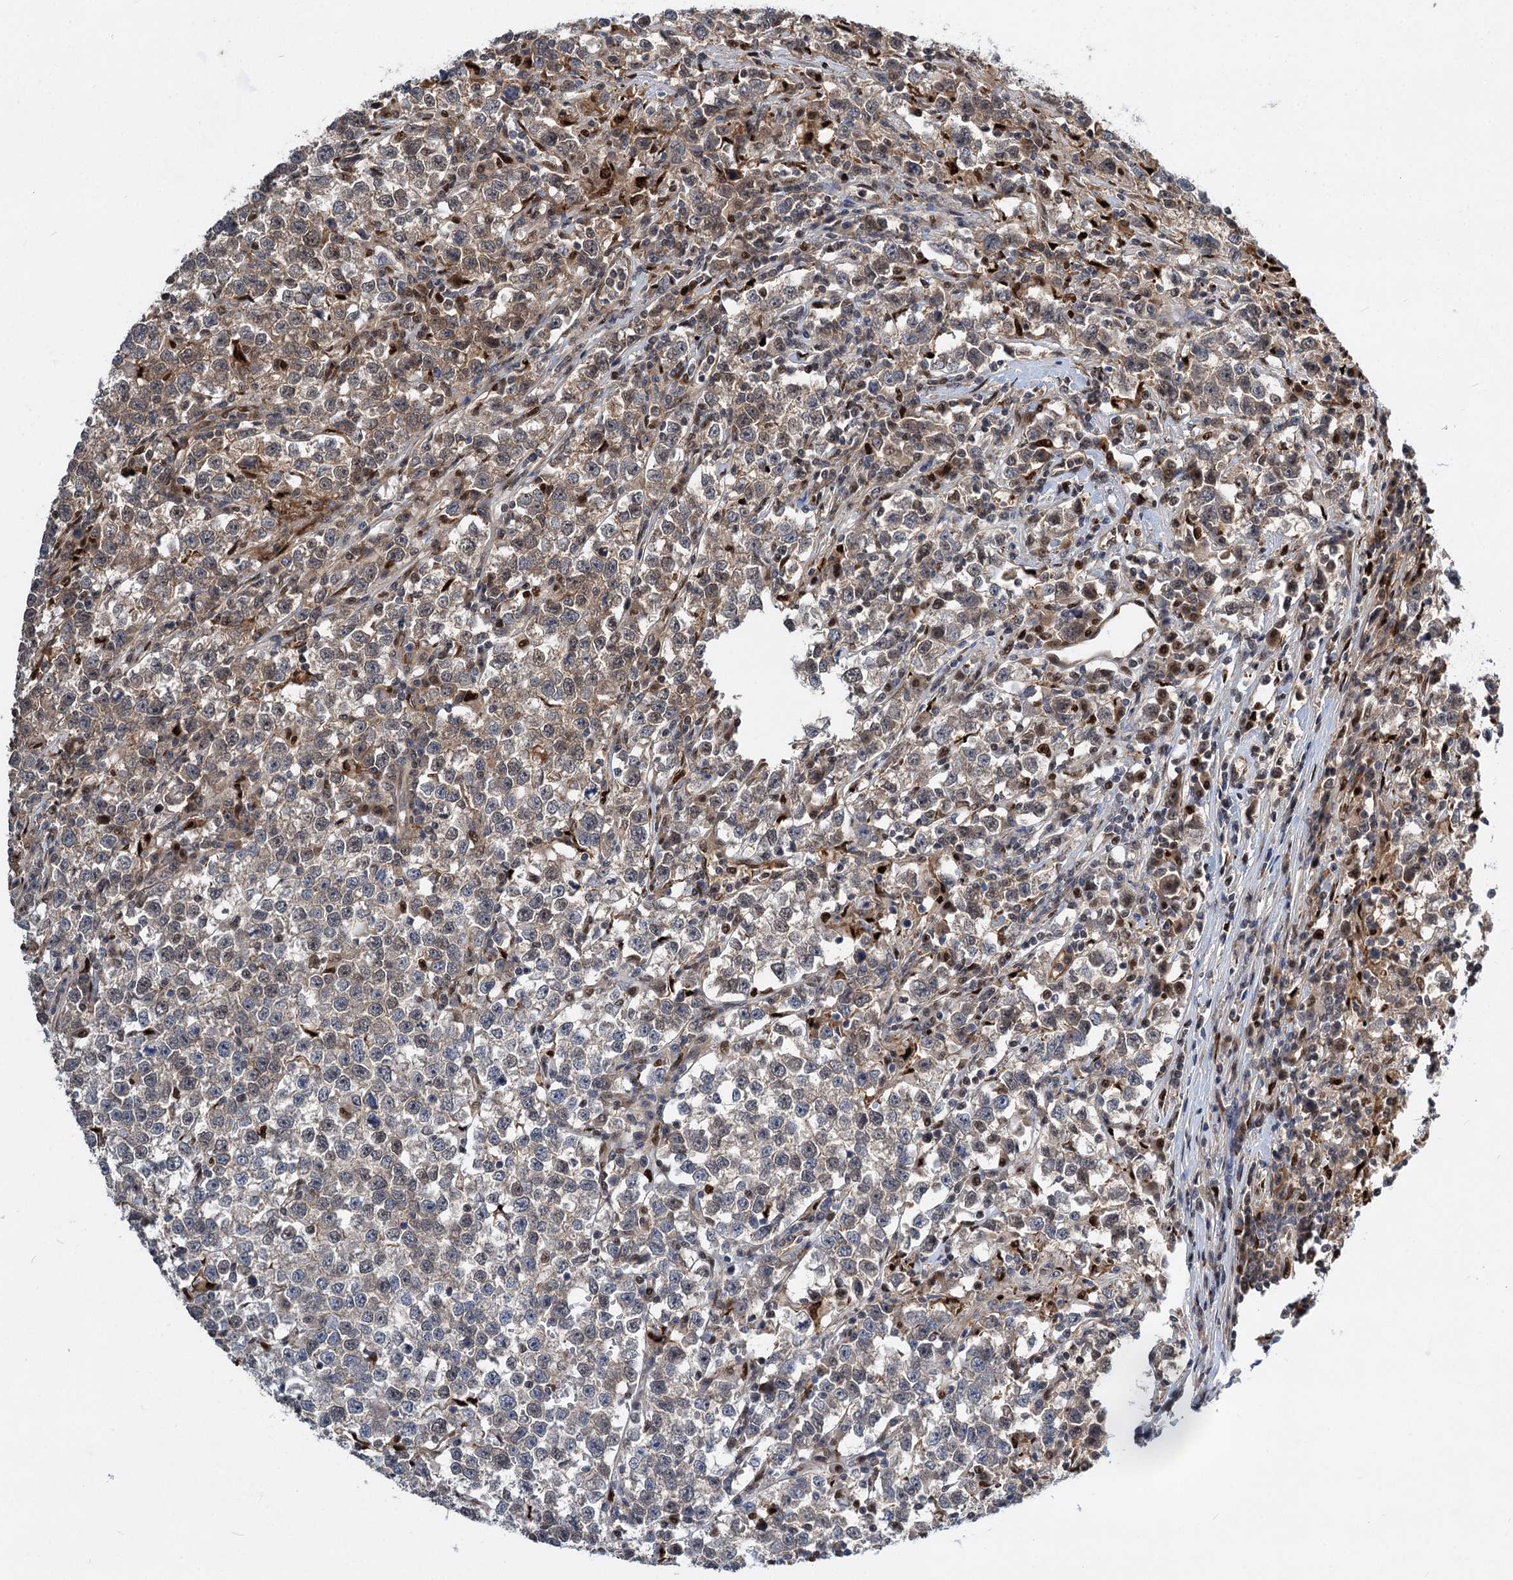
{"staining": {"intensity": "weak", "quantity": "25%-75%", "location": "cytoplasmic/membranous"}, "tissue": "testis cancer", "cell_type": "Tumor cells", "image_type": "cancer", "snomed": [{"axis": "morphology", "description": "Normal tissue, NOS"}, {"axis": "morphology", "description": "Seminoma, NOS"}, {"axis": "topography", "description": "Testis"}], "caption": "Seminoma (testis) stained for a protein reveals weak cytoplasmic/membranous positivity in tumor cells. (Stains: DAB in brown, nuclei in blue, Microscopy: brightfield microscopy at high magnification).", "gene": "GPBP1", "patient": {"sex": "male", "age": 43}}